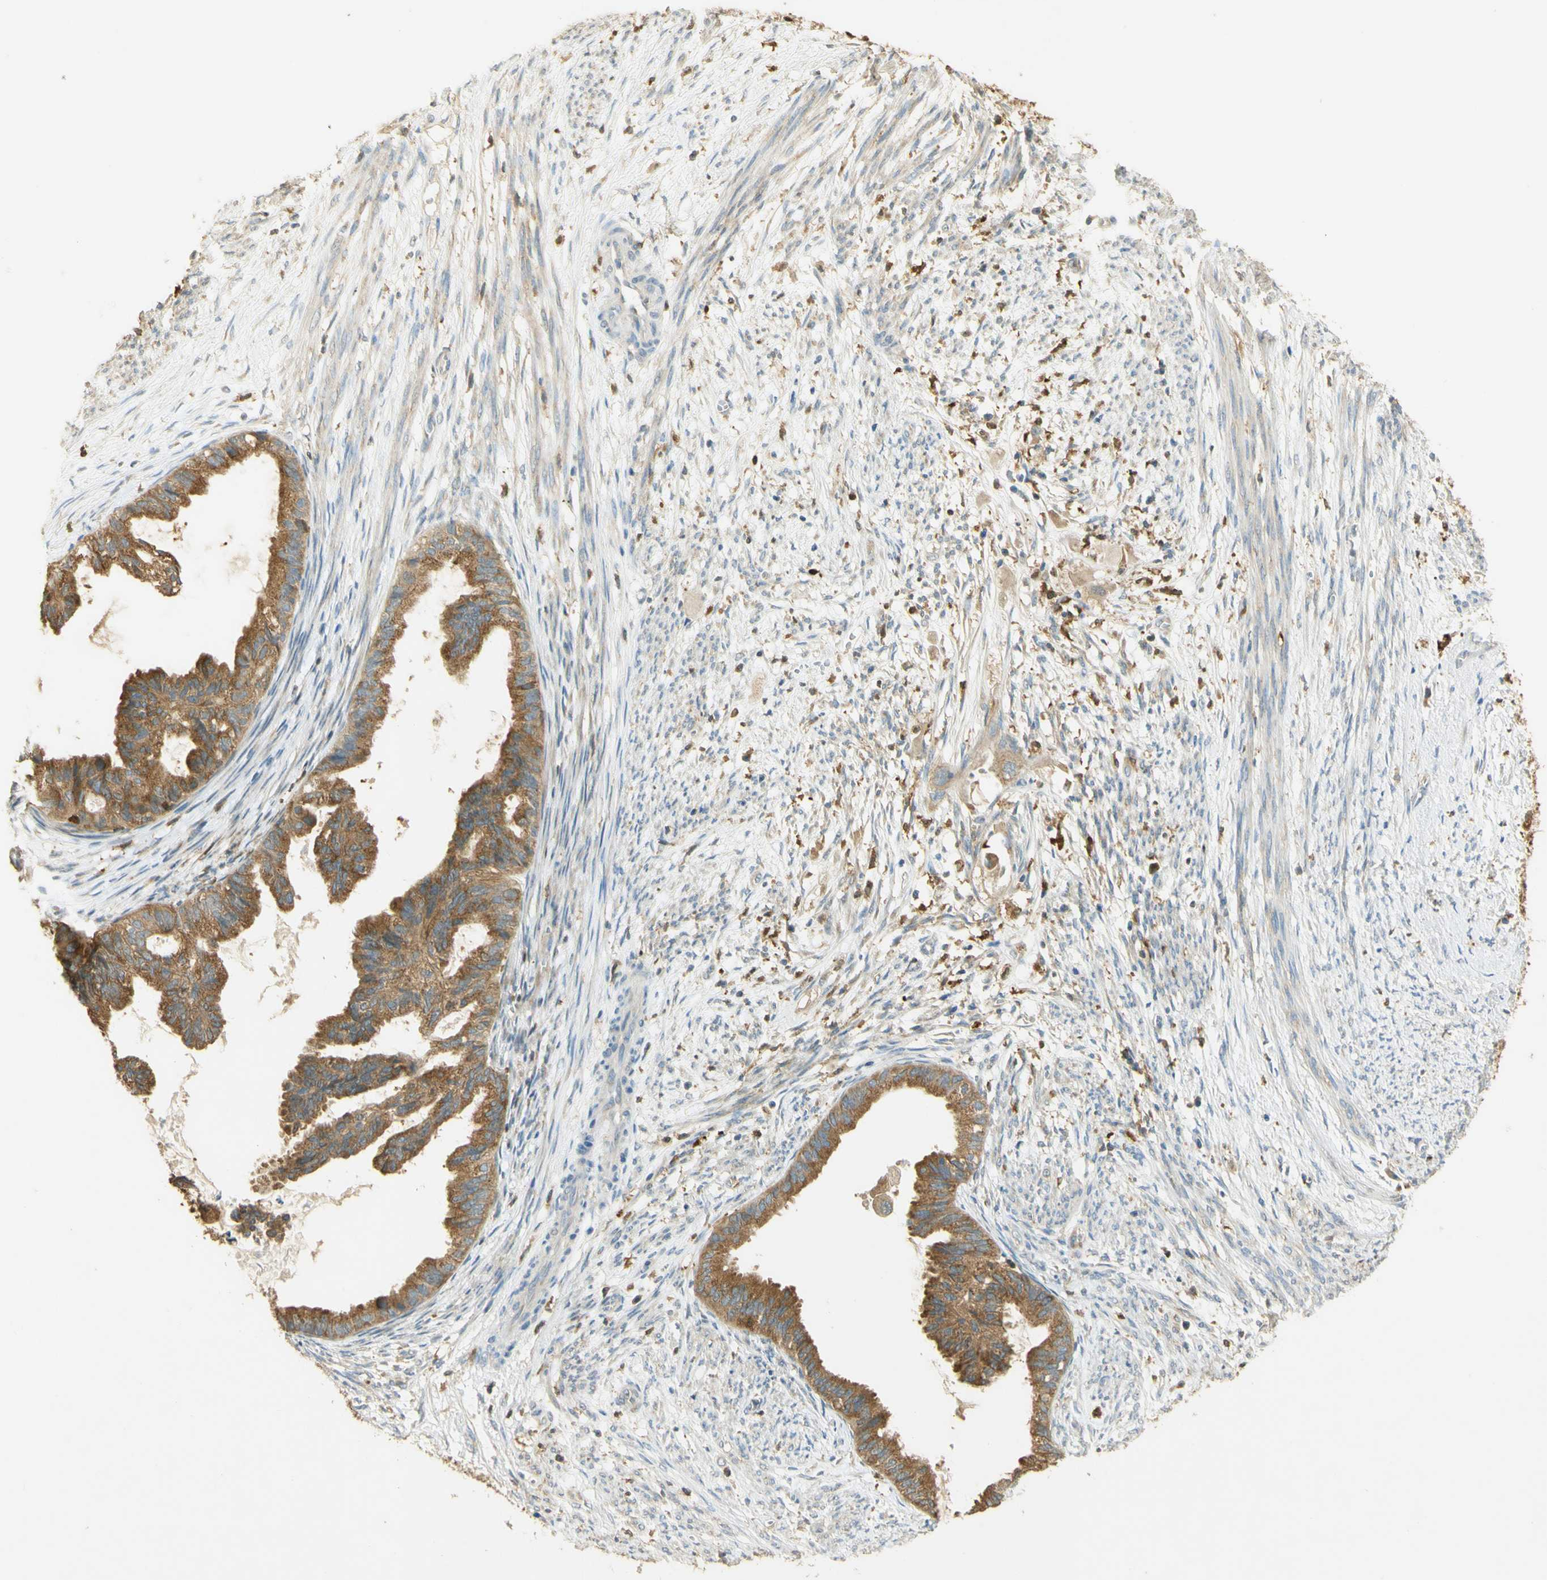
{"staining": {"intensity": "moderate", "quantity": ">75%", "location": "cytoplasmic/membranous"}, "tissue": "cervical cancer", "cell_type": "Tumor cells", "image_type": "cancer", "snomed": [{"axis": "morphology", "description": "Normal tissue, NOS"}, {"axis": "morphology", "description": "Adenocarcinoma, NOS"}, {"axis": "topography", "description": "Cervix"}, {"axis": "topography", "description": "Endometrium"}], "caption": "Cervical cancer stained with a brown dye displays moderate cytoplasmic/membranous positive positivity in approximately >75% of tumor cells.", "gene": "PAK1", "patient": {"sex": "female", "age": 86}}